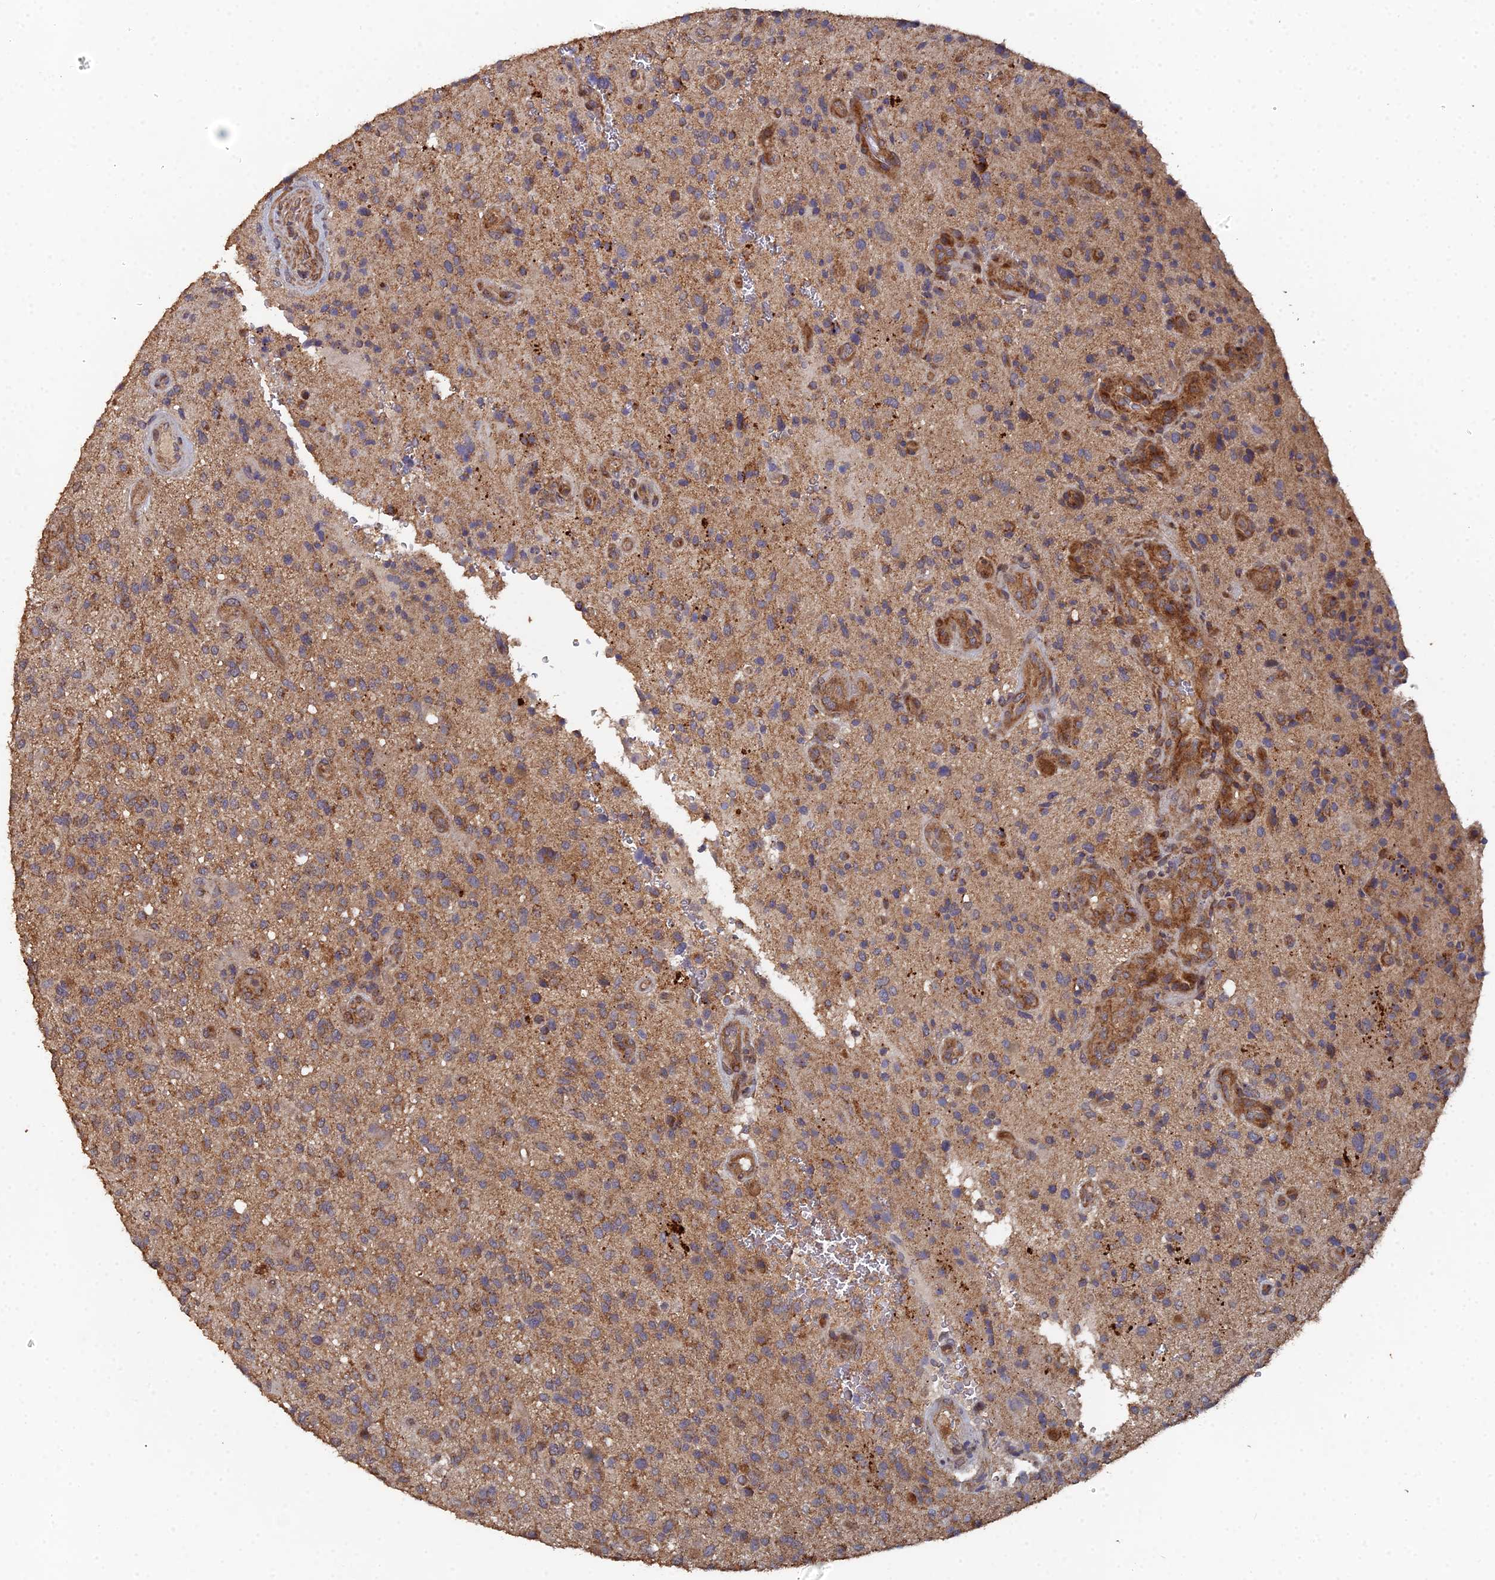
{"staining": {"intensity": "moderate", "quantity": ">75%", "location": "cytoplasmic/membranous"}, "tissue": "glioma", "cell_type": "Tumor cells", "image_type": "cancer", "snomed": [{"axis": "morphology", "description": "Glioma, malignant, High grade"}, {"axis": "topography", "description": "Brain"}], "caption": "Brown immunohistochemical staining in human glioma reveals moderate cytoplasmic/membranous positivity in about >75% of tumor cells.", "gene": "SPANXN4", "patient": {"sex": "male", "age": 47}}